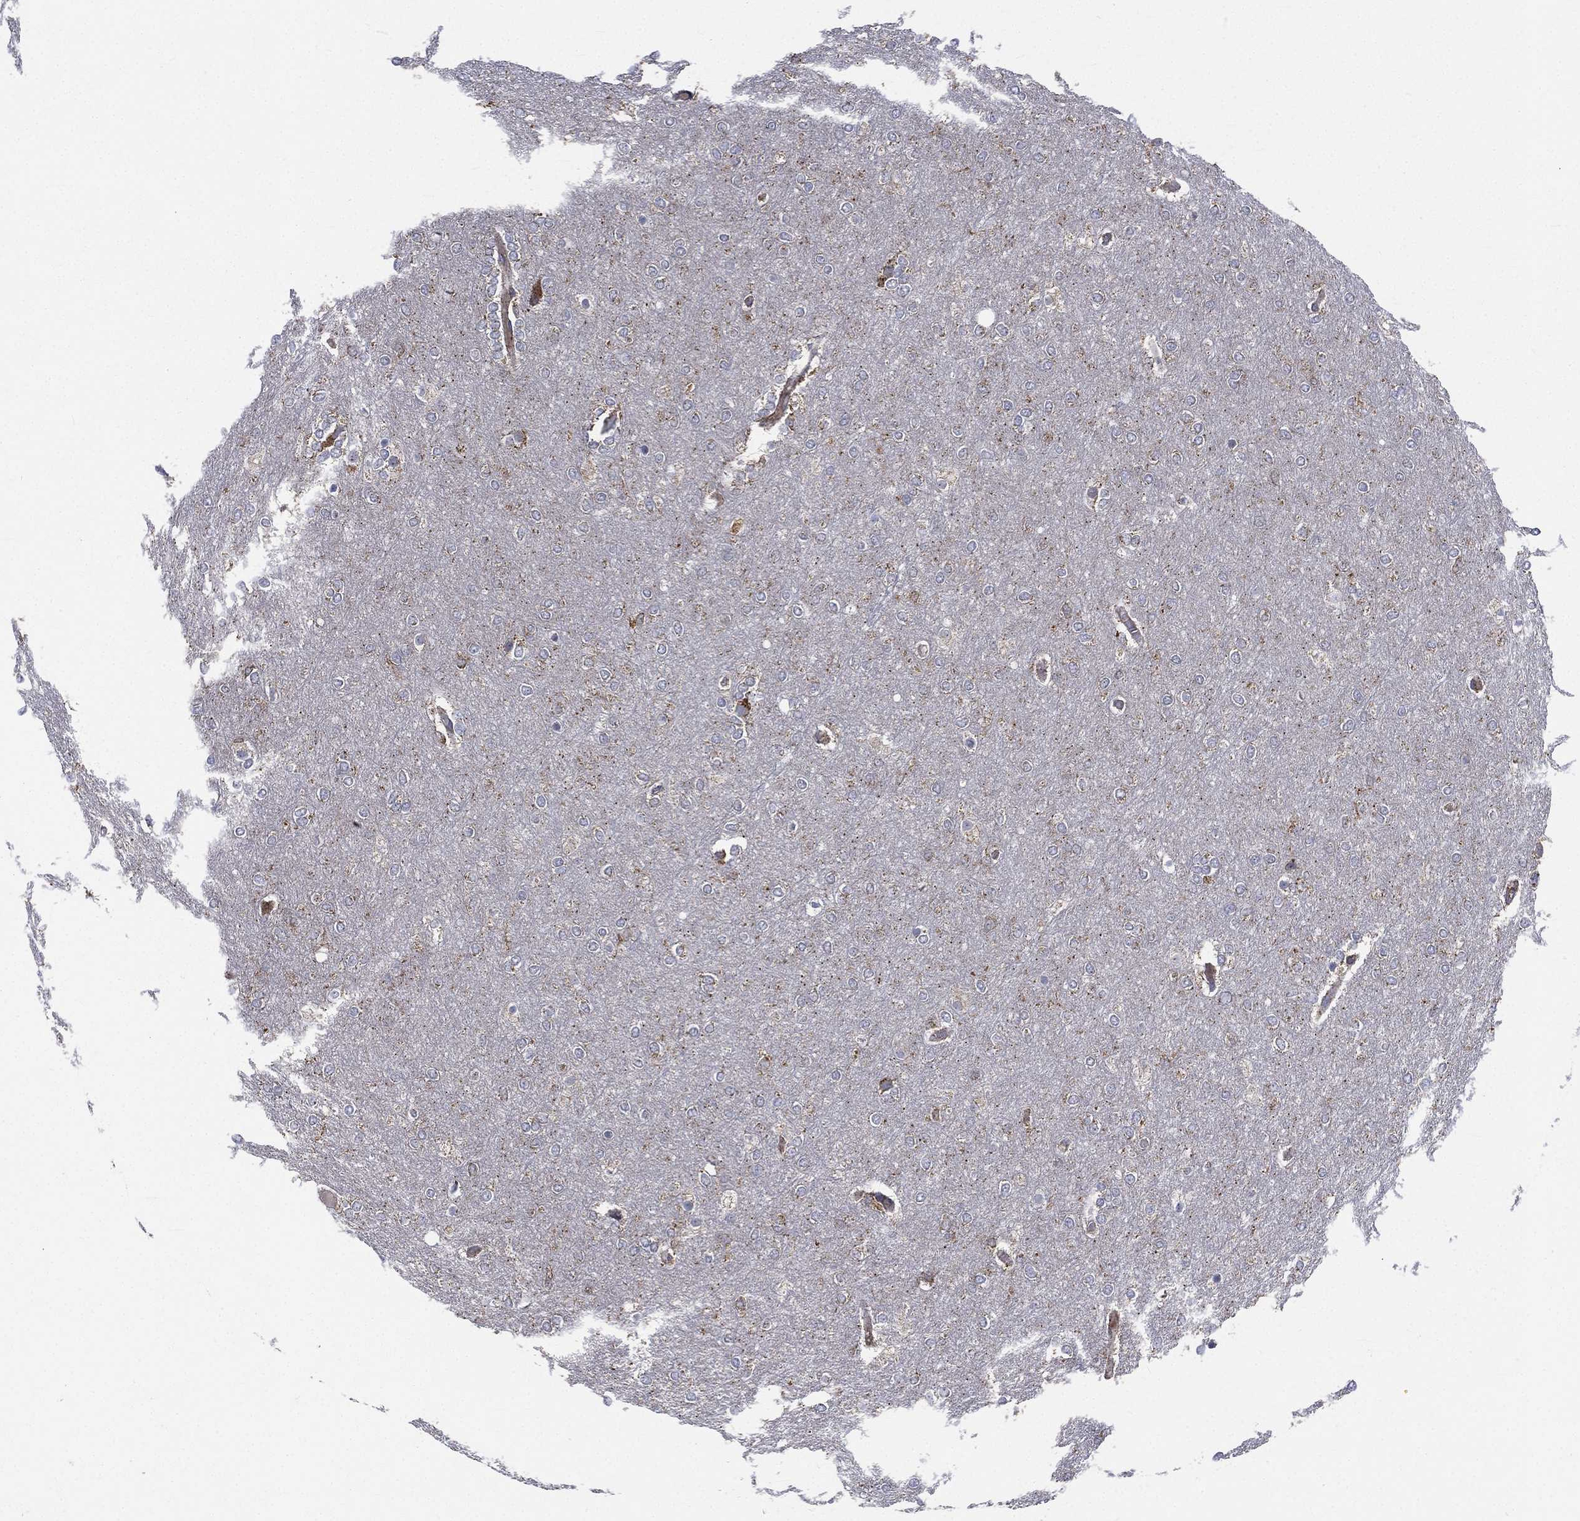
{"staining": {"intensity": "strong", "quantity": "<25%", "location": "cytoplasmic/membranous"}, "tissue": "glioma", "cell_type": "Tumor cells", "image_type": "cancer", "snomed": [{"axis": "morphology", "description": "Glioma, malignant, High grade"}, {"axis": "topography", "description": "Brain"}], "caption": "Strong cytoplasmic/membranous positivity for a protein is identified in approximately <25% of tumor cells of glioma using immunohistochemistry (IHC).", "gene": "RIN3", "patient": {"sex": "female", "age": 61}}